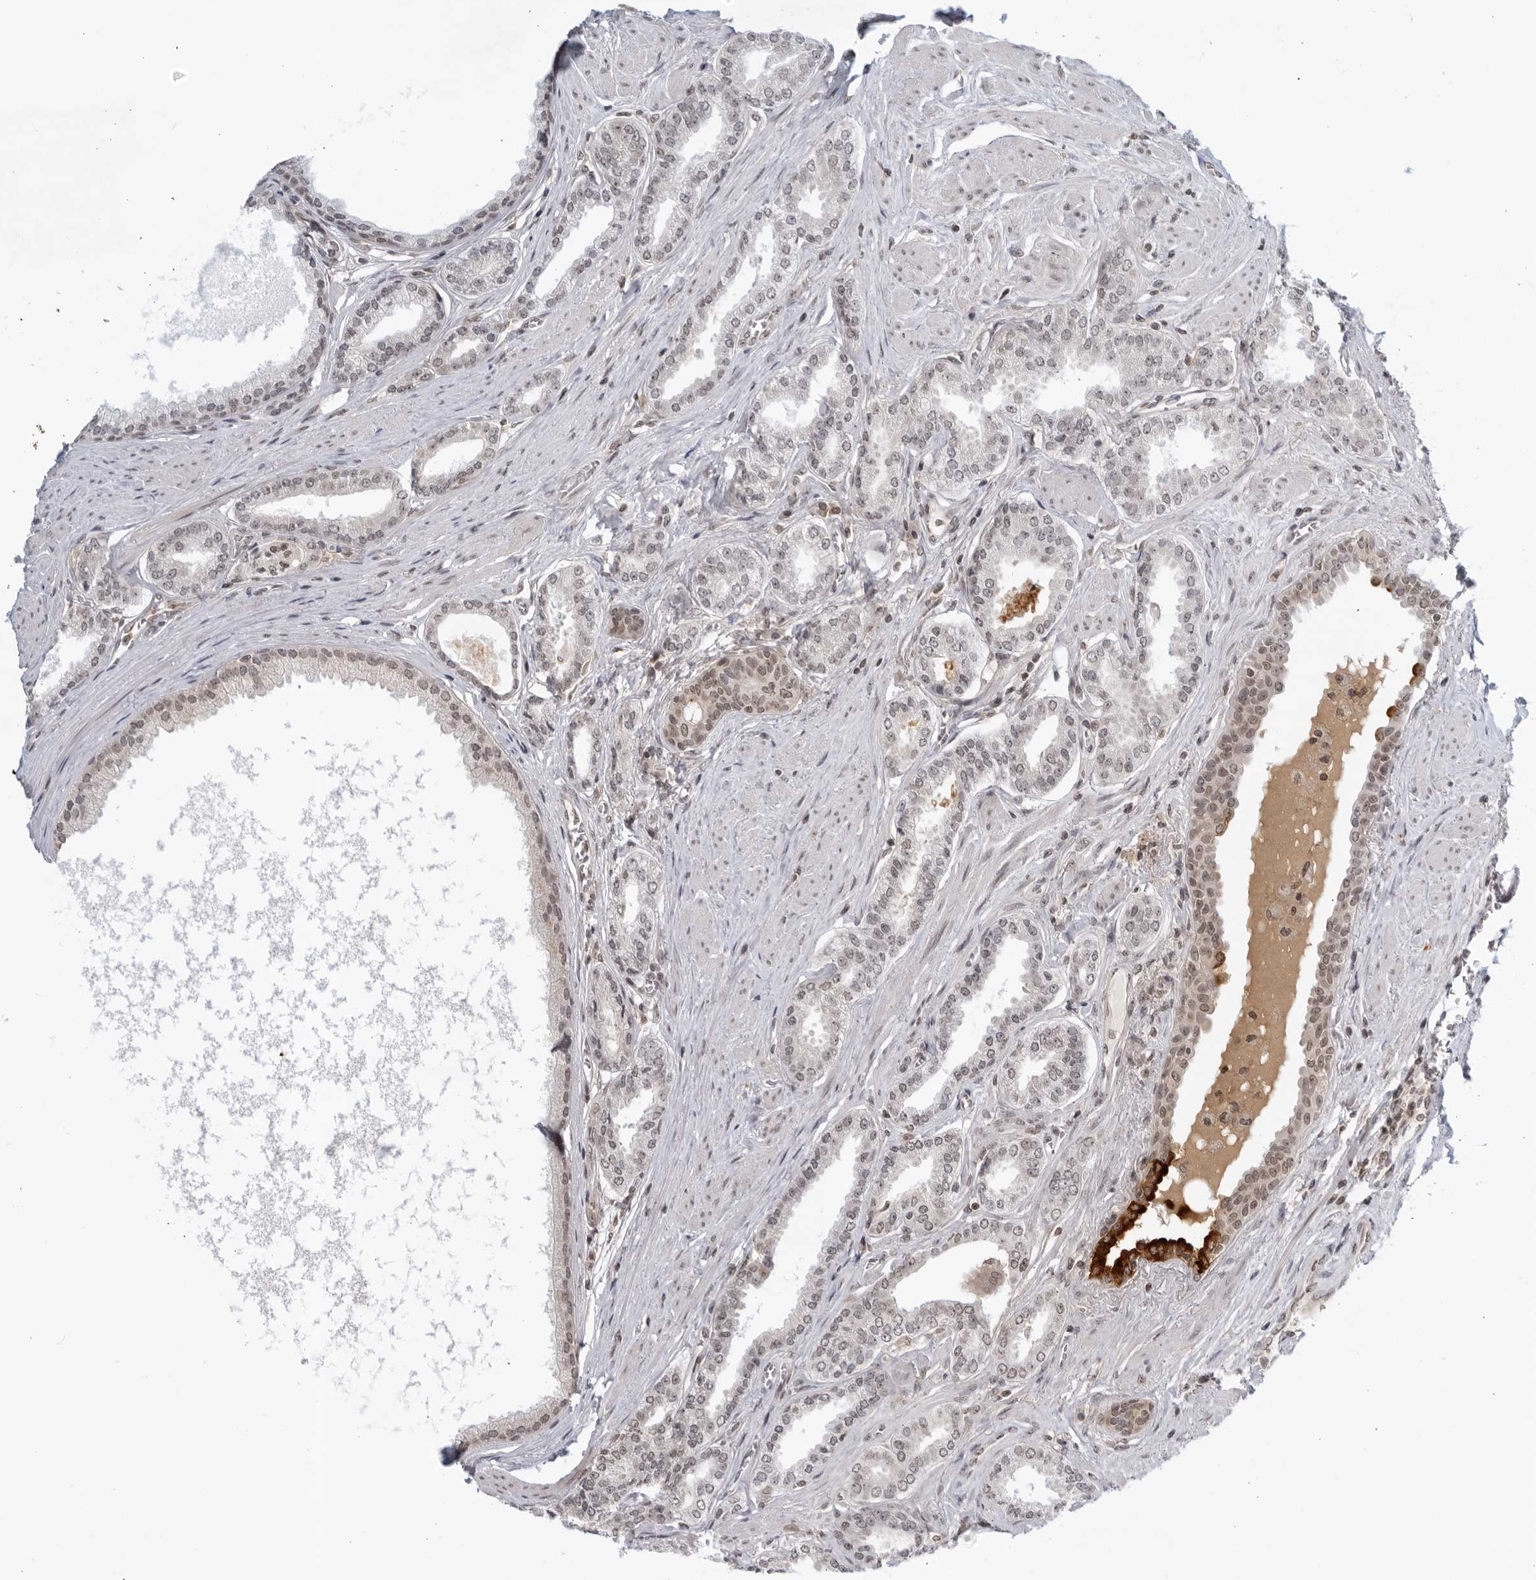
{"staining": {"intensity": "weak", "quantity": "<25%", "location": "nuclear"}, "tissue": "prostate cancer", "cell_type": "Tumor cells", "image_type": "cancer", "snomed": [{"axis": "morphology", "description": "Adenocarcinoma, Low grade"}, {"axis": "topography", "description": "Prostate"}], "caption": "Adenocarcinoma (low-grade) (prostate) was stained to show a protein in brown. There is no significant staining in tumor cells.", "gene": "CC2D1B", "patient": {"sex": "male", "age": 63}}